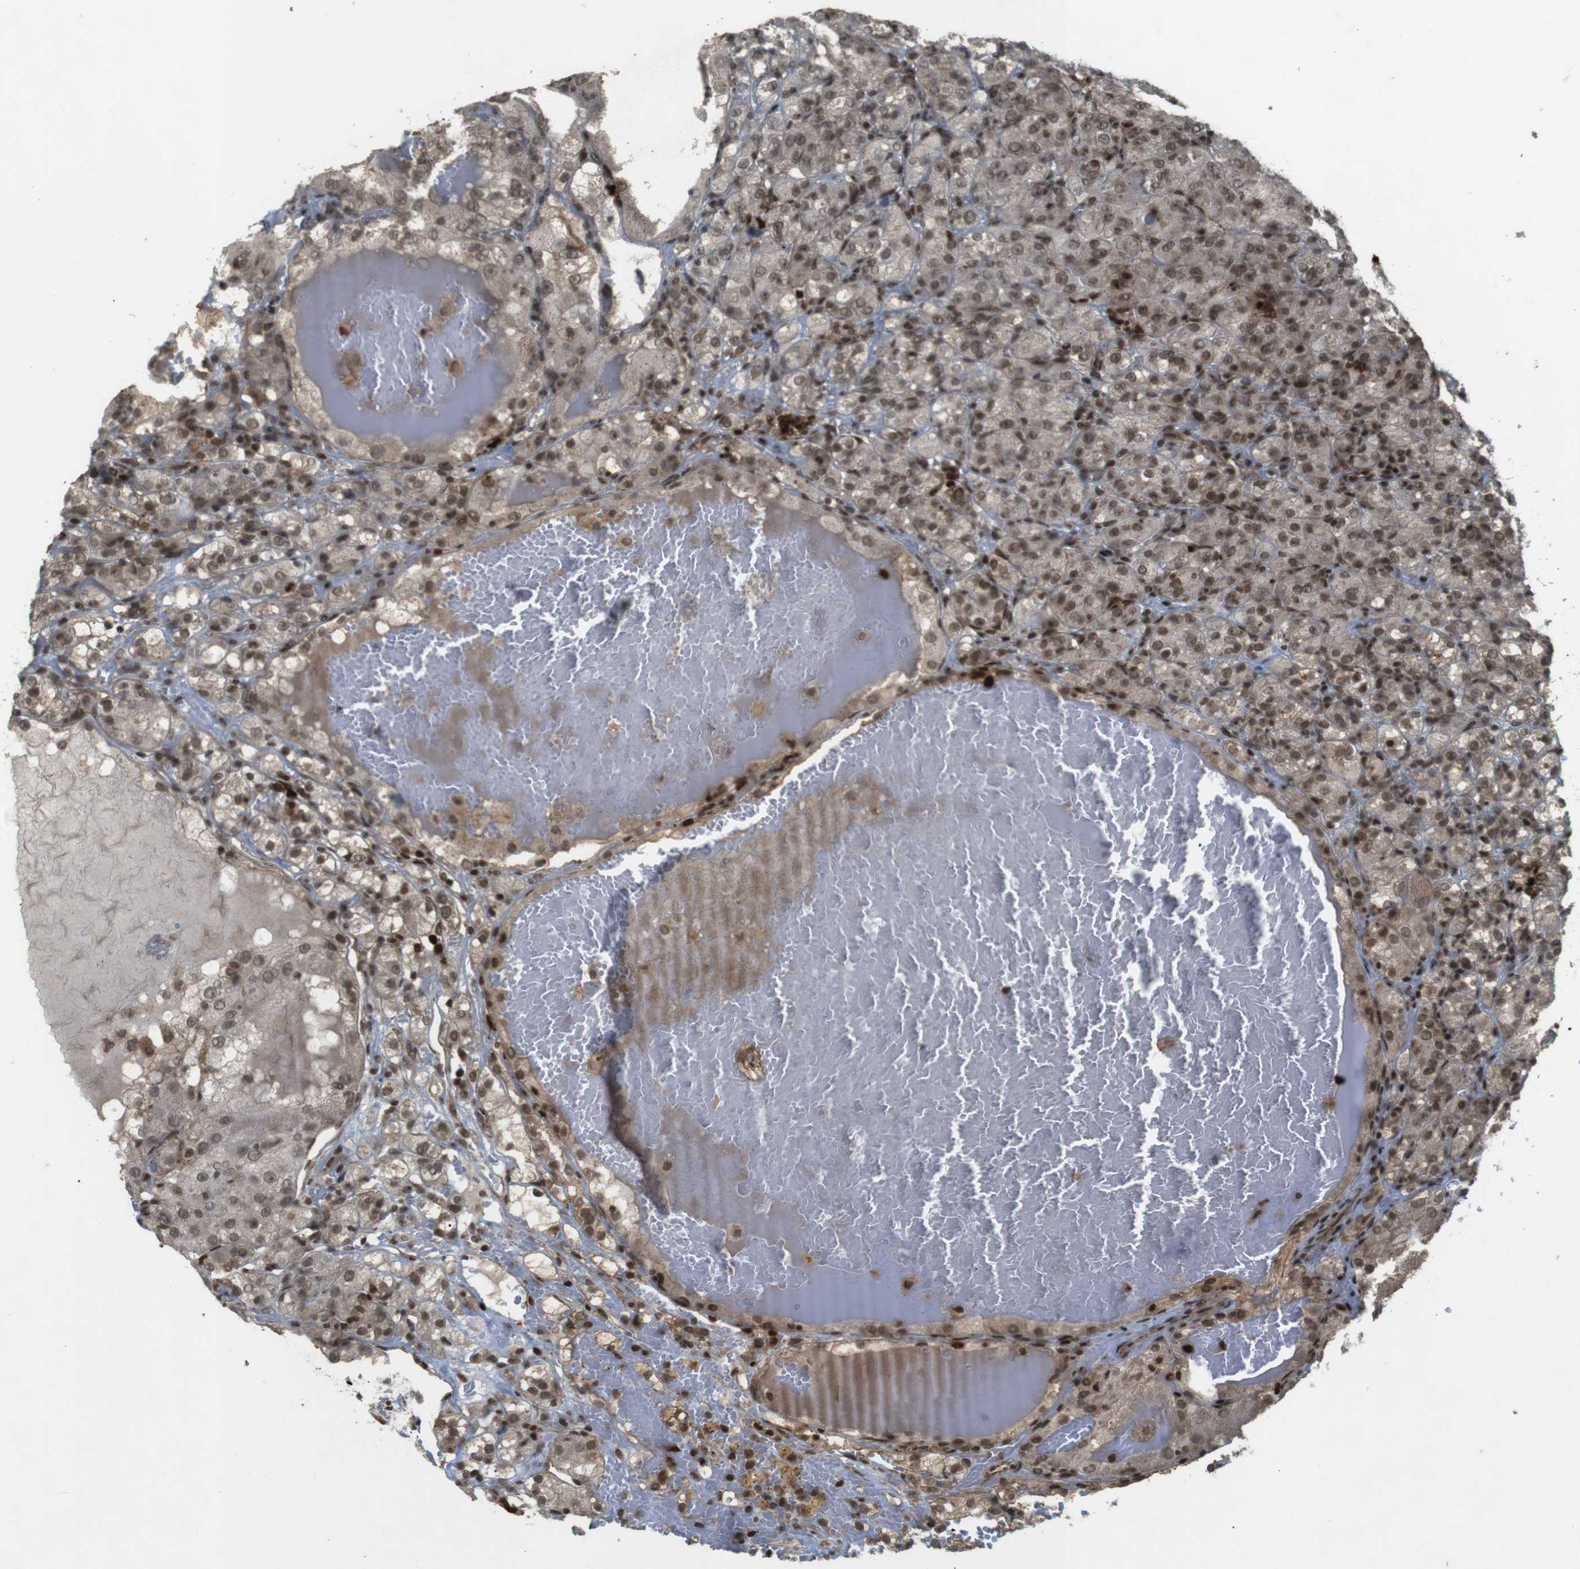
{"staining": {"intensity": "moderate", "quantity": ">75%", "location": "cytoplasmic/membranous,nuclear"}, "tissue": "renal cancer", "cell_type": "Tumor cells", "image_type": "cancer", "snomed": [{"axis": "morphology", "description": "Normal tissue, NOS"}, {"axis": "morphology", "description": "Adenocarcinoma, NOS"}, {"axis": "topography", "description": "Kidney"}], "caption": "DAB immunohistochemical staining of human adenocarcinoma (renal) demonstrates moderate cytoplasmic/membranous and nuclear protein positivity in approximately >75% of tumor cells. (brown staining indicates protein expression, while blue staining denotes nuclei).", "gene": "SP2", "patient": {"sex": "male", "age": 61}}